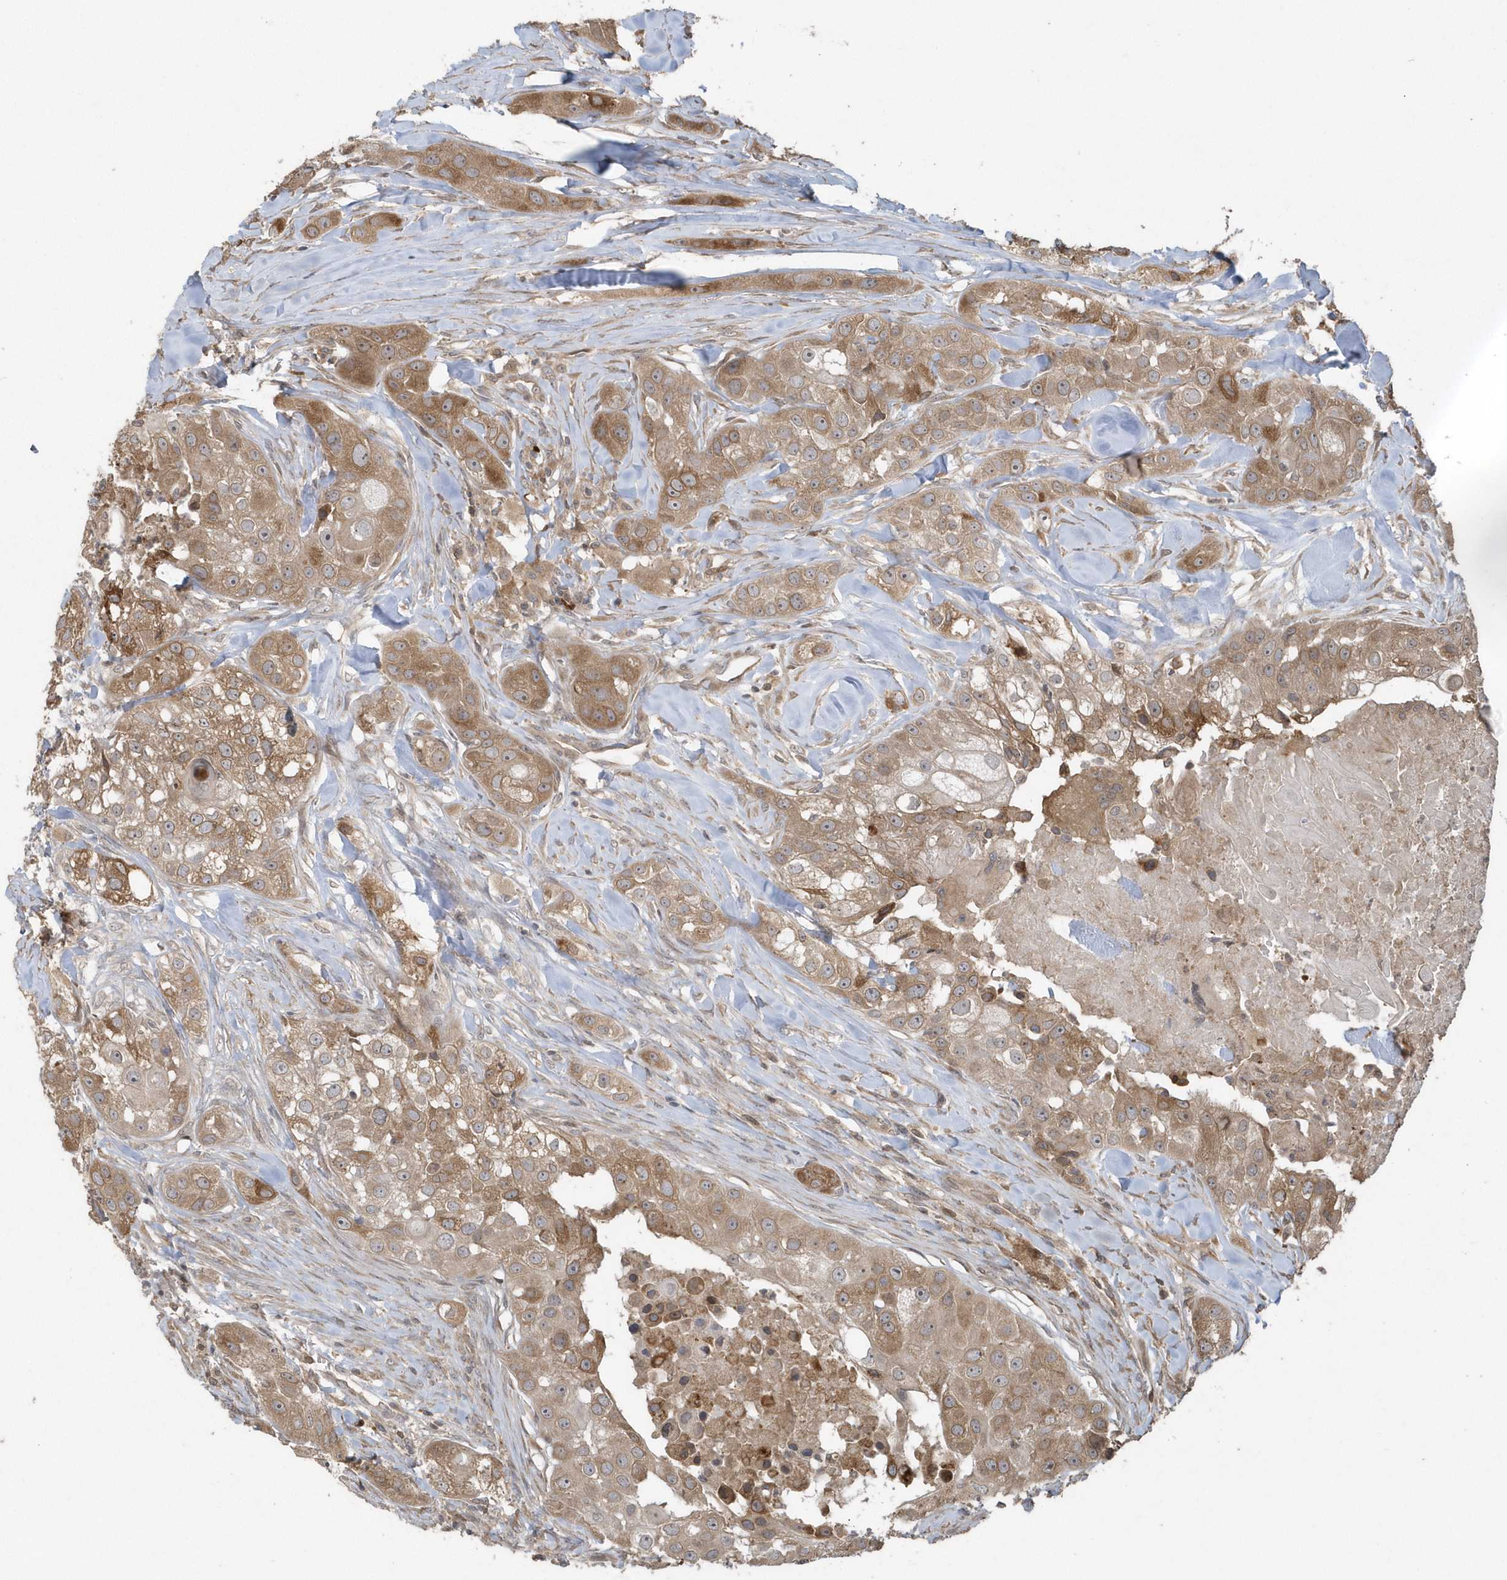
{"staining": {"intensity": "moderate", "quantity": ">75%", "location": "cytoplasmic/membranous"}, "tissue": "head and neck cancer", "cell_type": "Tumor cells", "image_type": "cancer", "snomed": [{"axis": "morphology", "description": "Normal tissue, NOS"}, {"axis": "morphology", "description": "Squamous cell carcinoma, NOS"}, {"axis": "topography", "description": "Skeletal muscle"}, {"axis": "topography", "description": "Head-Neck"}], "caption": "Head and neck cancer (squamous cell carcinoma) was stained to show a protein in brown. There is medium levels of moderate cytoplasmic/membranous positivity in approximately >75% of tumor cells. Ihc stains the protein of interest in brown and the nuclei are stained blue.", "gene": "HERPUD1", "patient": {"sex": "male", "age": 51}}